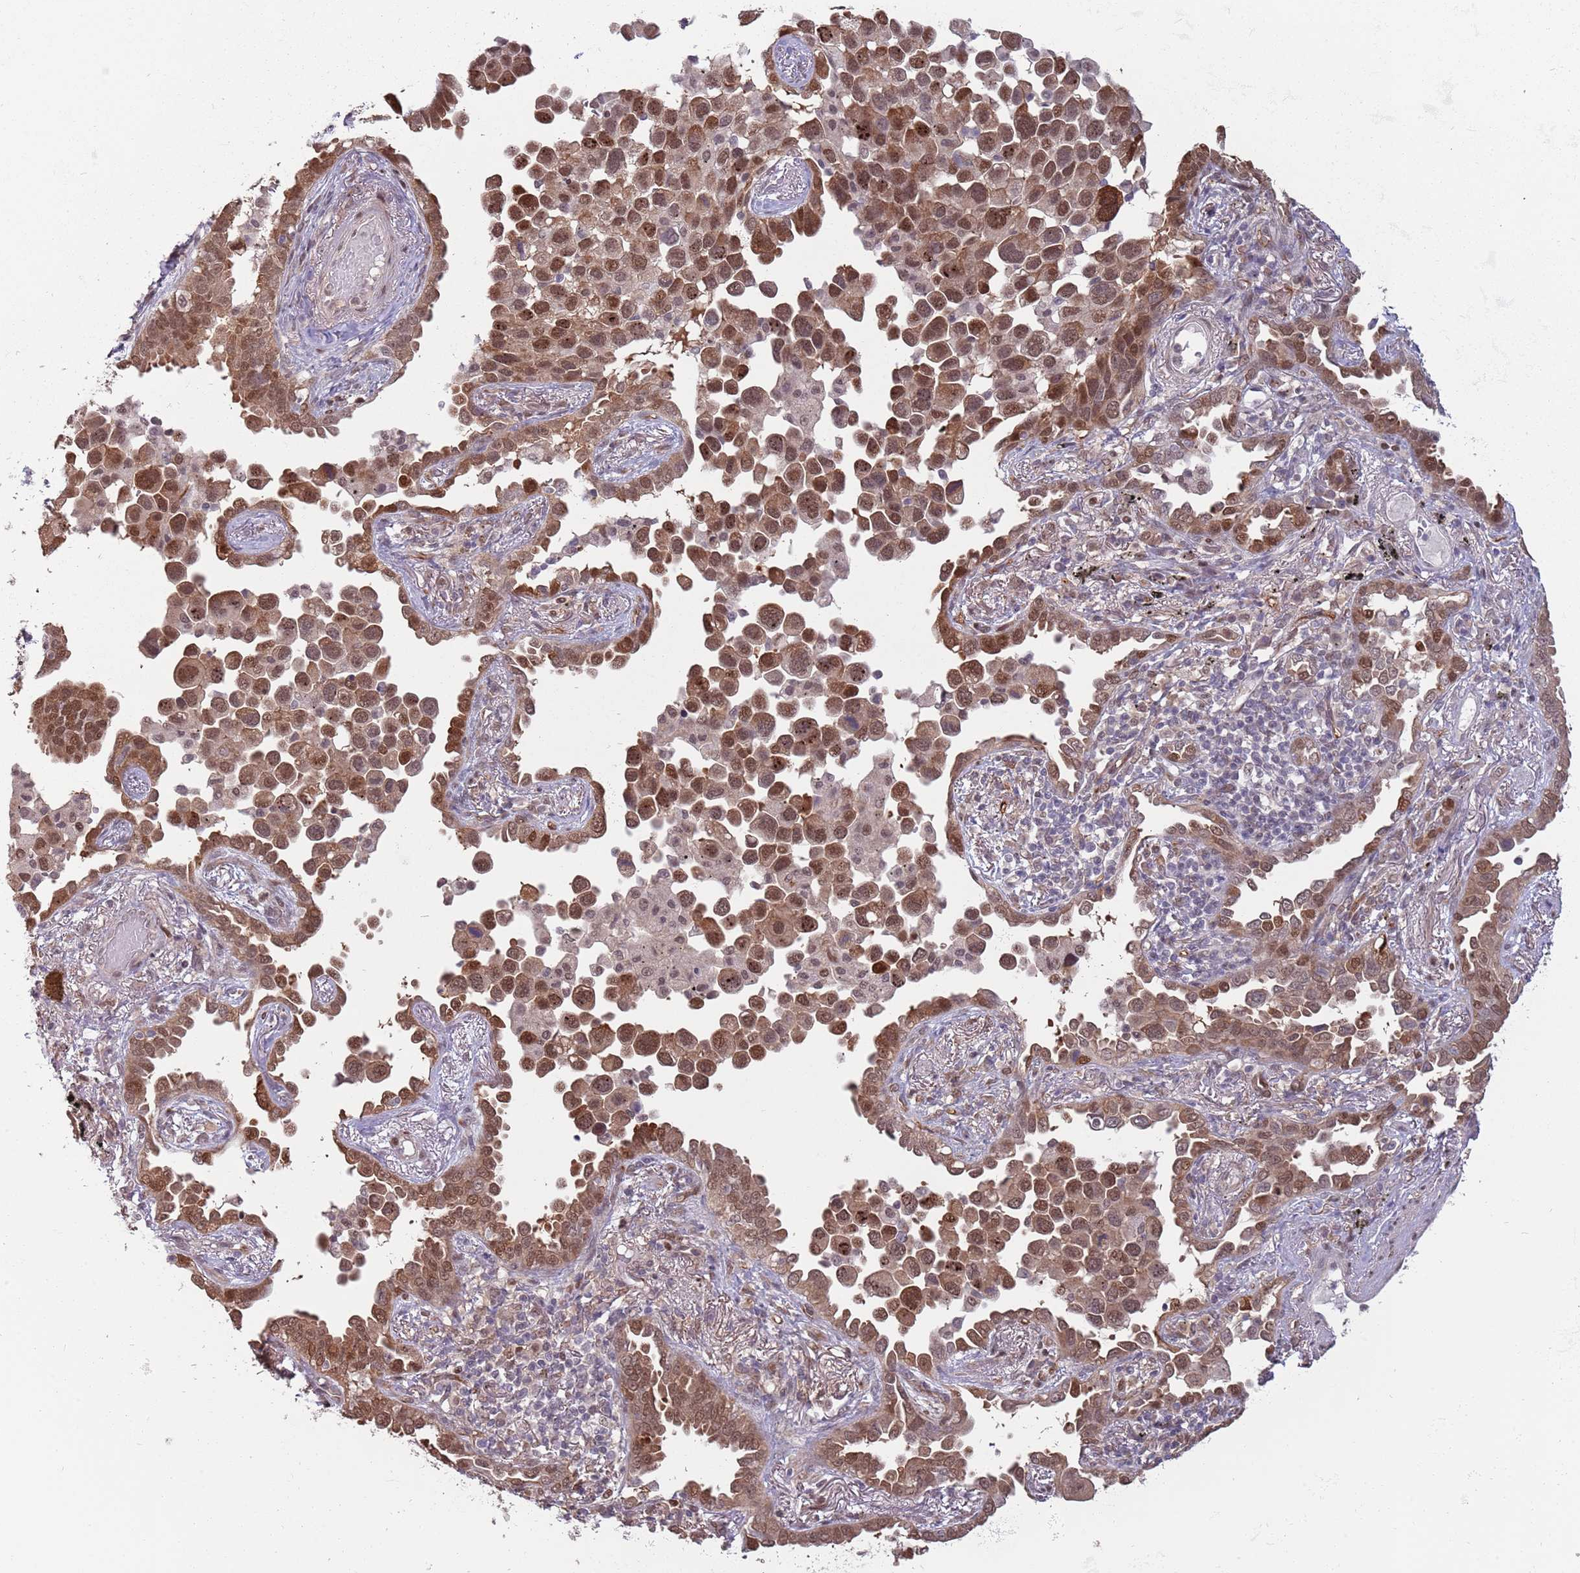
{"staining": {"intensity": "moderate", "quantity": ">75%", "location": "cytoplasmic/membranous,nuclear"}, "tissue": "lung cancer", "cell_type": "Tumor cells", "image_type": "cancer", "snomed": [{"axis": "morphology", "description": "Adenocarcinoma, NOS"}, {"axis": "topography", "description": "Lung"}], "caption": "Protein analysis of adenocarcinoma (lung) tissue displays moderate cytoplasmic/membranous and nuclear expression in approximately >75% of tumor cells.", "gene": "ZBTB5", "patient": {"sex": "male", "age": 67}}